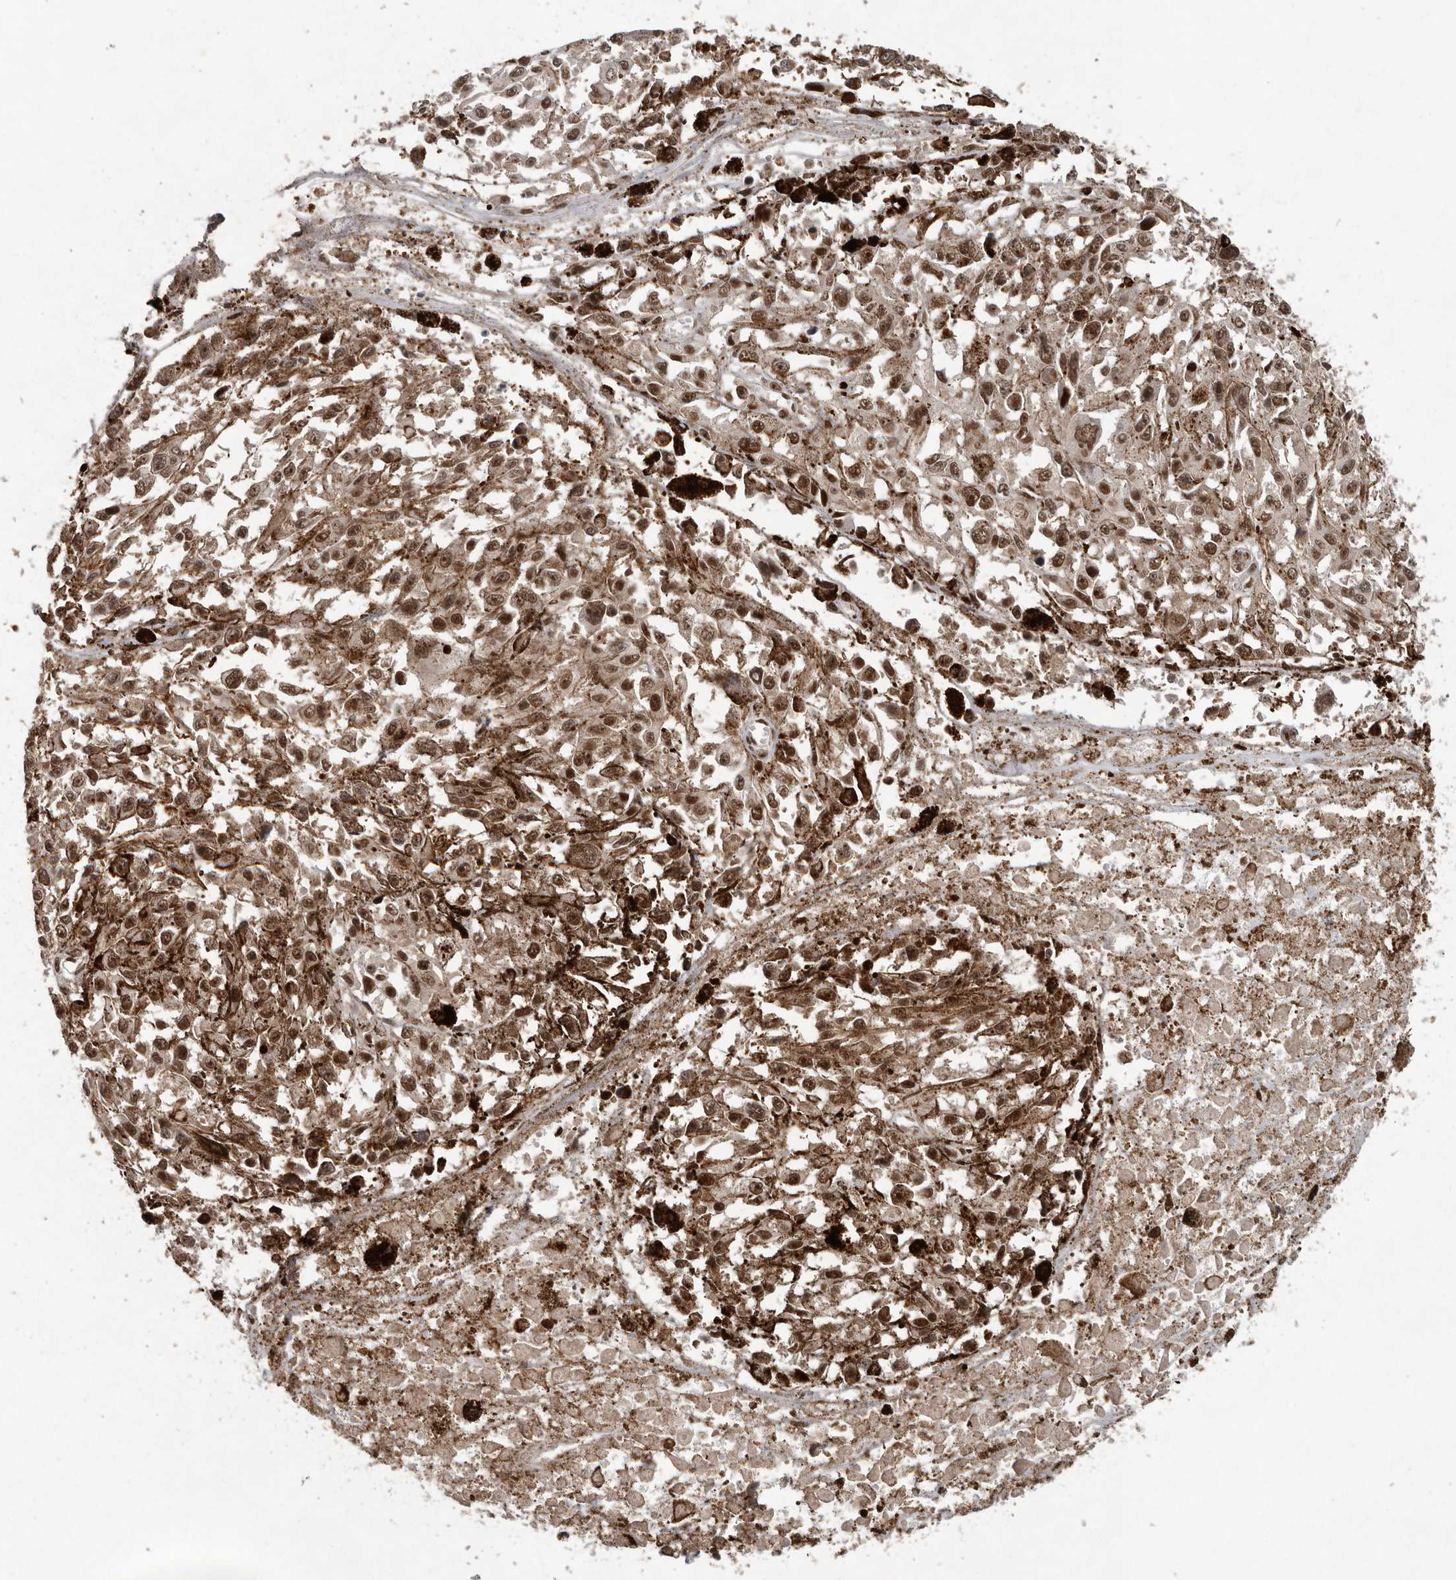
{"staining": {"intensity": "moderate", "quantity": ">75%", "location": "cytoplasmic/membranous,nuclear"}, "tissue": "melanoma", "cell_type": "Tumor cells", "image_type": "cancer", "snomed": [{"axis": "morphology", "description": "Malignant melanoma, Metastatic site"}, {"axis": "topography", "description": "Lymph node"}], "caption": "Immunohistochemical staining of human malignant melanoma (metastatic site) demonstrates moderate cytoplasmic/membranous and nuclear protein expression in approximately >75% of tumor cells.", "gene": "CDC27", "patient": {"sex": "male", "age": 59}}